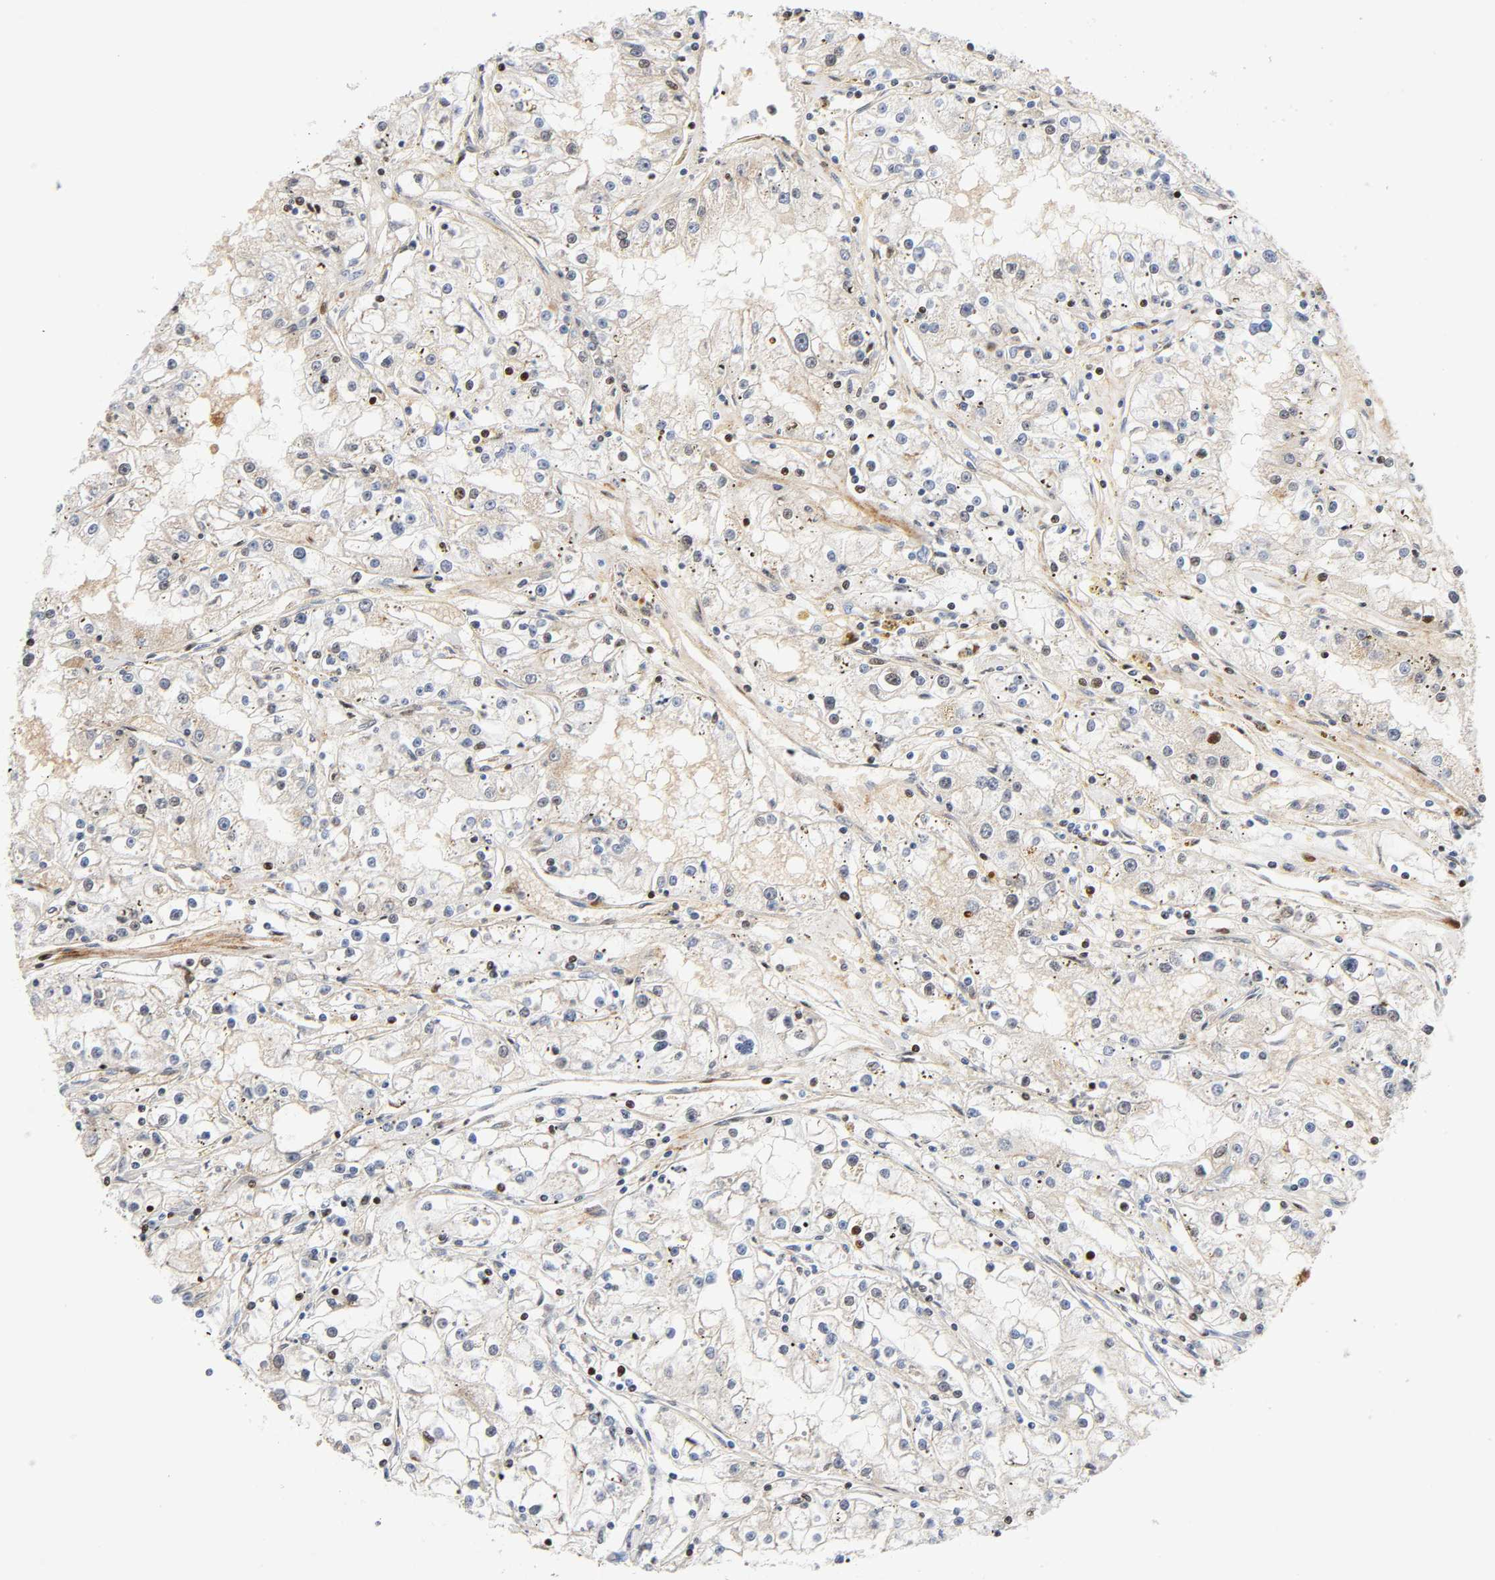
{"staining": {"intensity": "weak", "quantity": "<25%", "location": "cytoplasmic/membranous"}, "tissue": "renal cancer", "cell_type": "Tumor cells", "image_type": "cancer", "snomed": [{"axis": "morphology", "description": "Adenocarcinoma, NOS"}, {"axis": "topography", "description": "Kidney"}], "caption": "Photomicrograph shows no protein expression in tumor cells of renal adenocarcinoma tissue.", "gene": "CD2AP", "patient": {"sex": "male", "age": 56}}